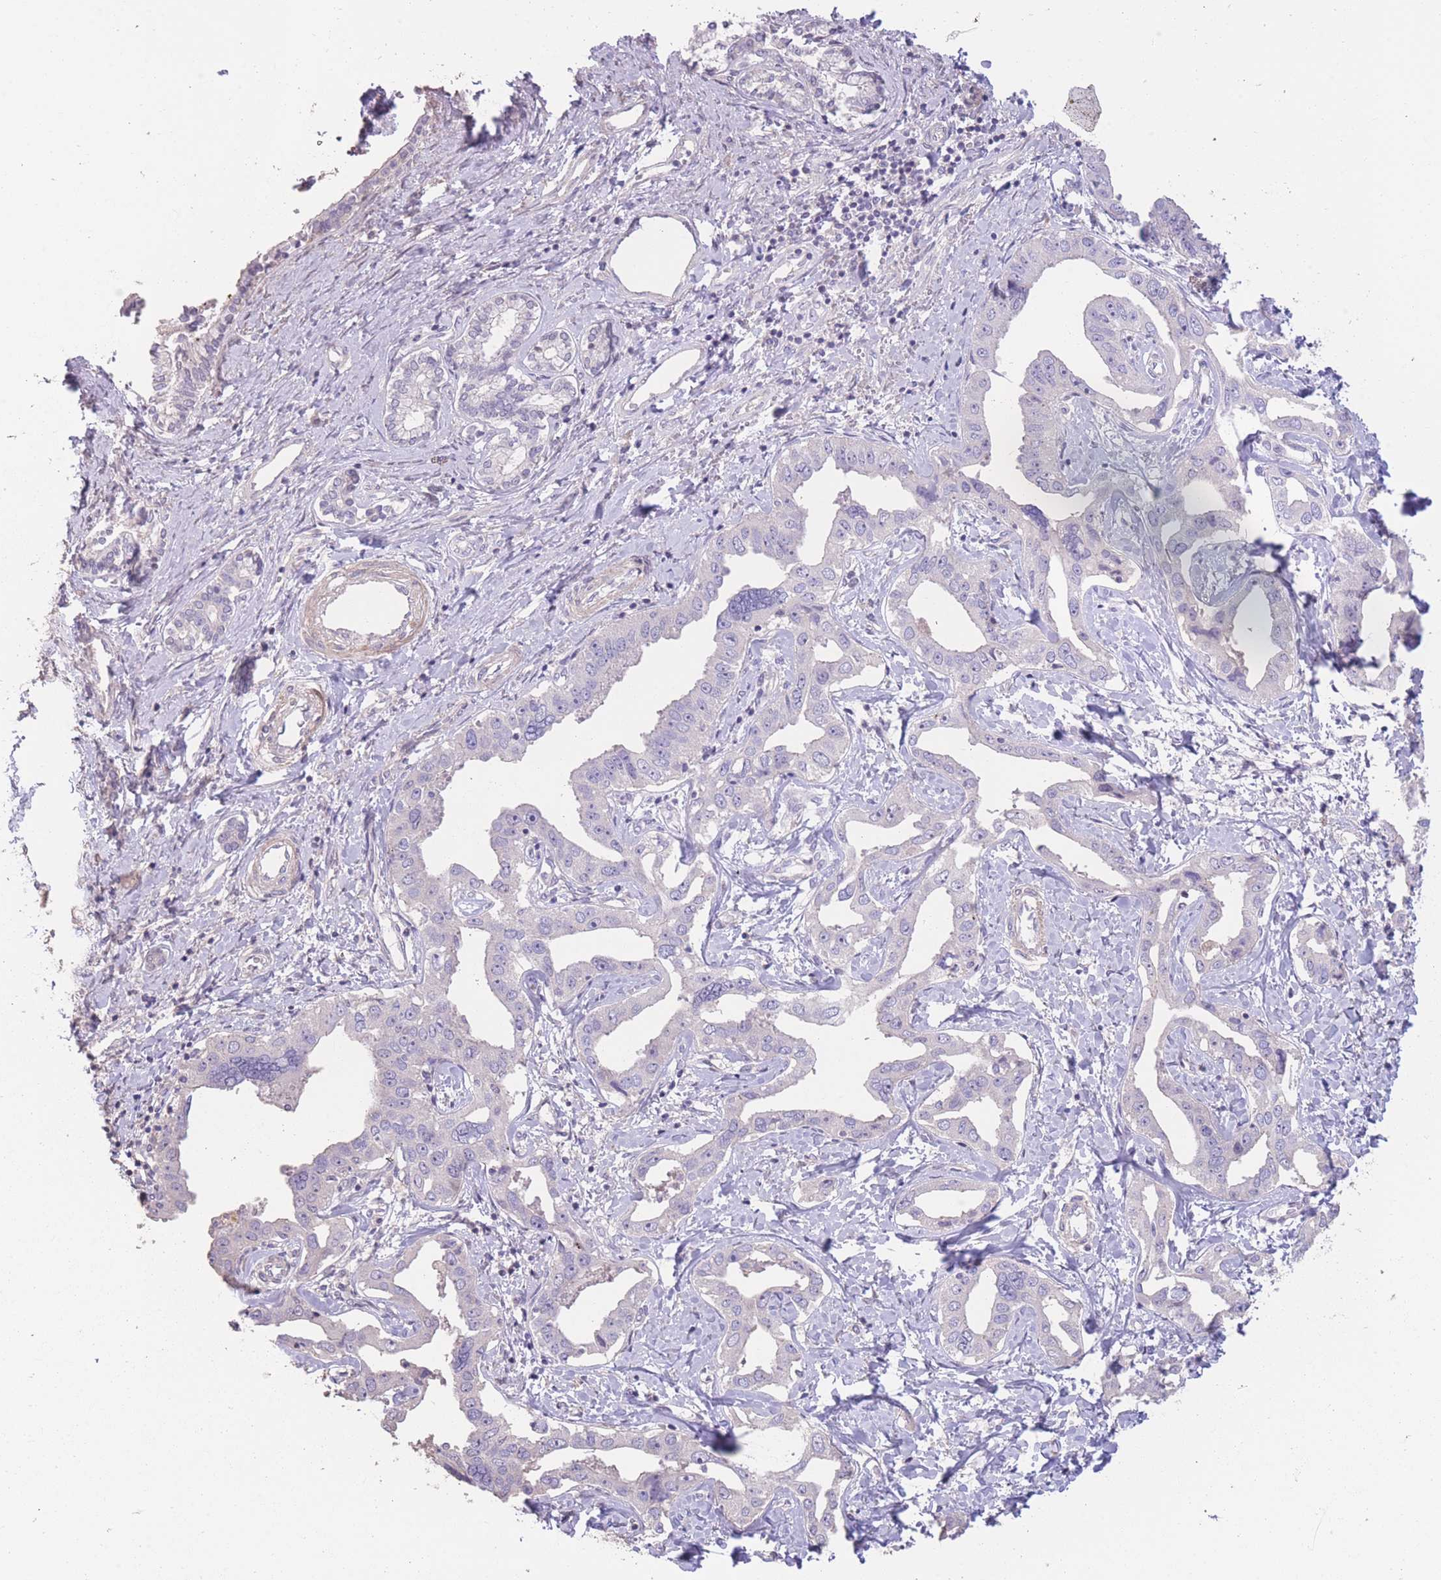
{"staining": {"intensity": "negative", "quantity": "none", "location": "none"}, "tissue": "liver cancer", "cell_type": "Tumor cells", "image_type": "cancer", "snomed": [{"axis": "morphology", "description": "Cholangiocarcinoma"}, {"axis": "topography", "description": "Liver"}], "caption": "This is a image of immunohistochemistry (IHC) staining of liver cancer (cholangiocarcinoma), which shows no staining in tumor cells.", "gene": "RSPH10B", "patient": {"sex": "male", "age": 59}}